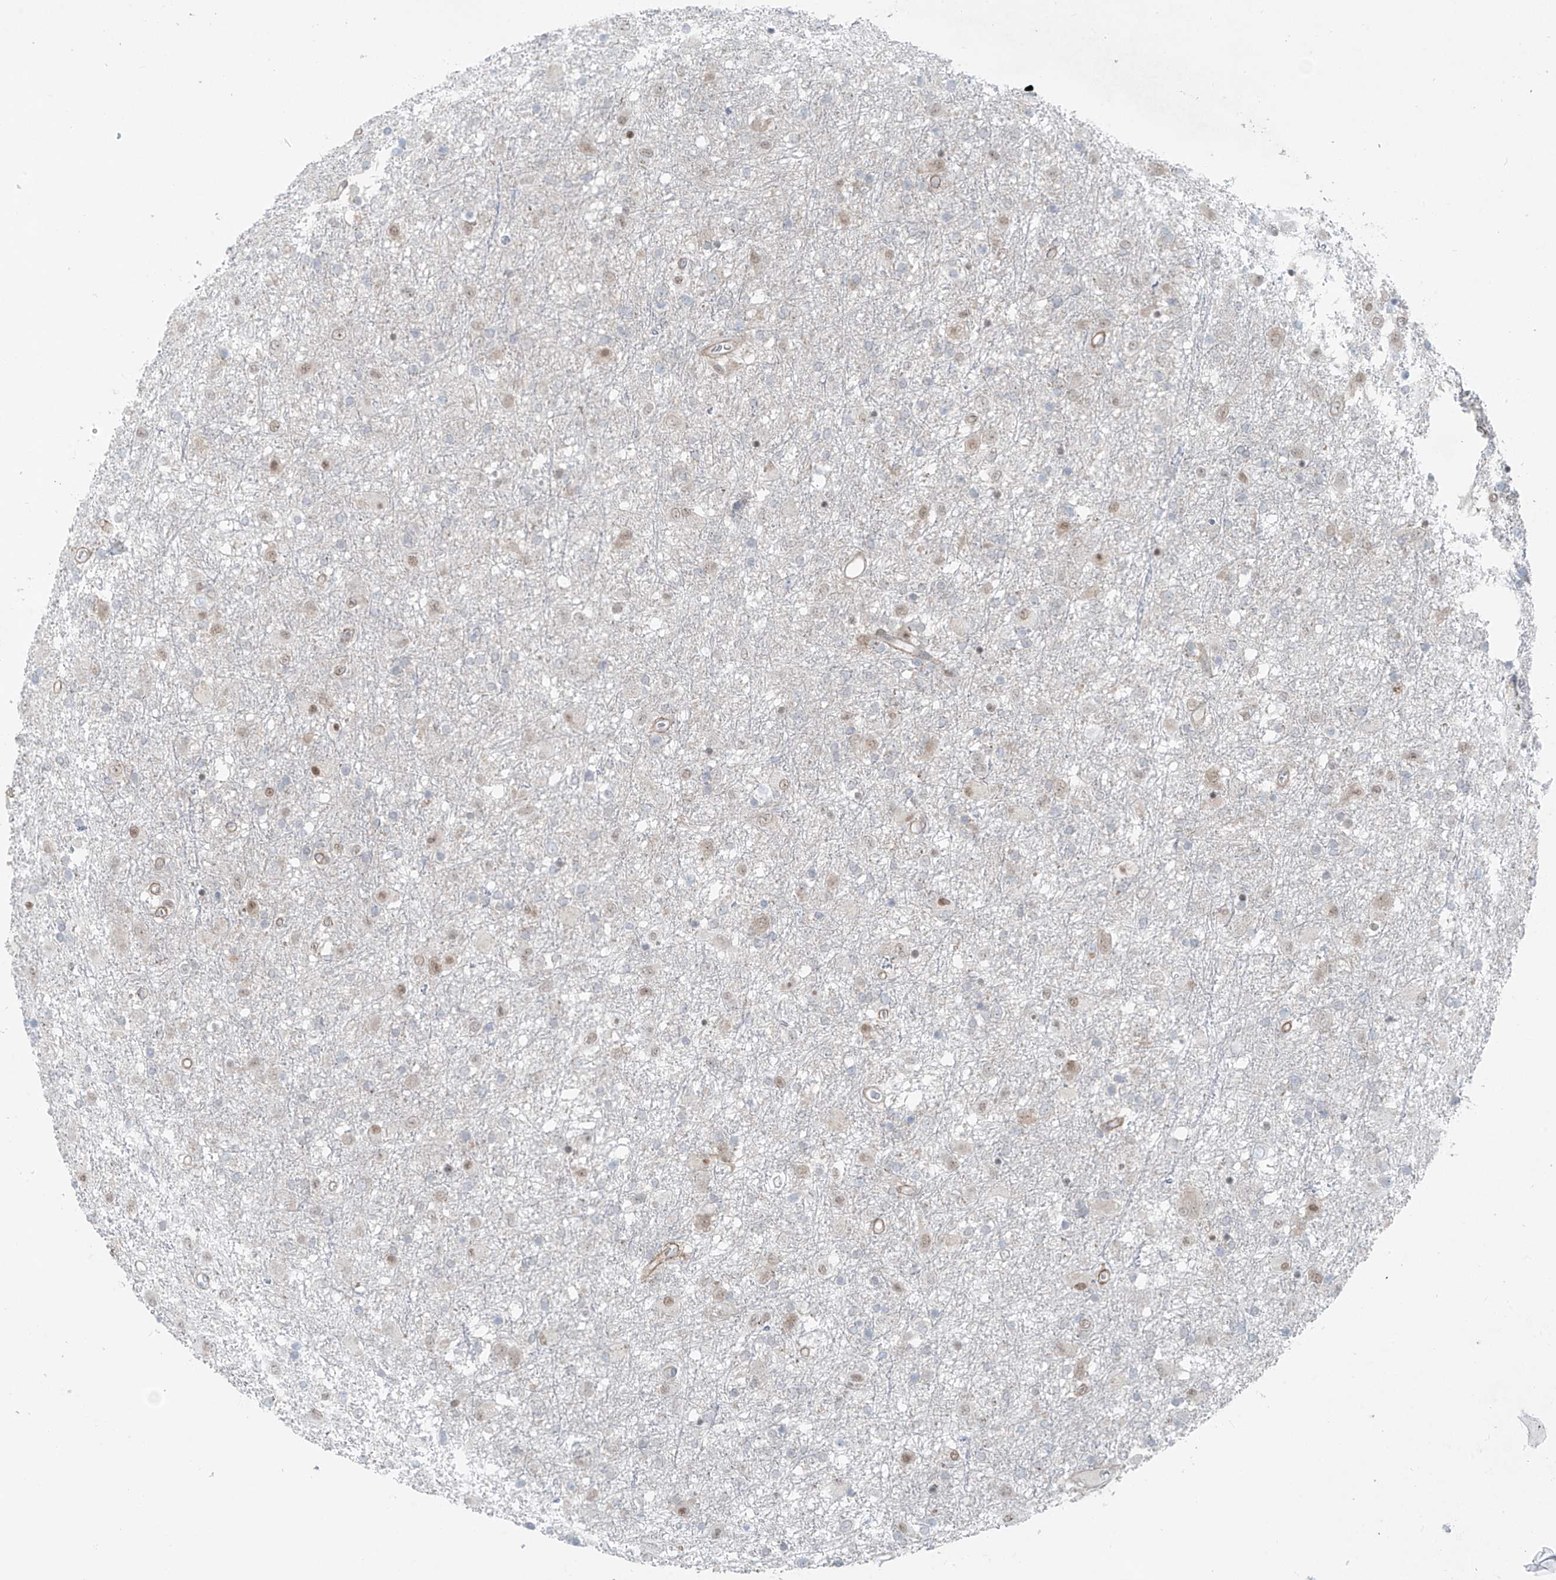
{"staining": {"intensity": "weak", "quantity": "<25%", "location": "nuclear"}, "tissue": "glioma", "cell_type": "Tumor cells", "image_type": "cancer", "snomed": [{"axis": "morphology", "description": "Glioma, malignant, Low grade"}, {"axis": "topography", "description": "Brain"}], "caption": "The histopathology image demonstrates no significant staining in tumor cells of malignant low-grade glioma.", "gene": "PPAT", "patient": {"sex": "male", "age": 65}}